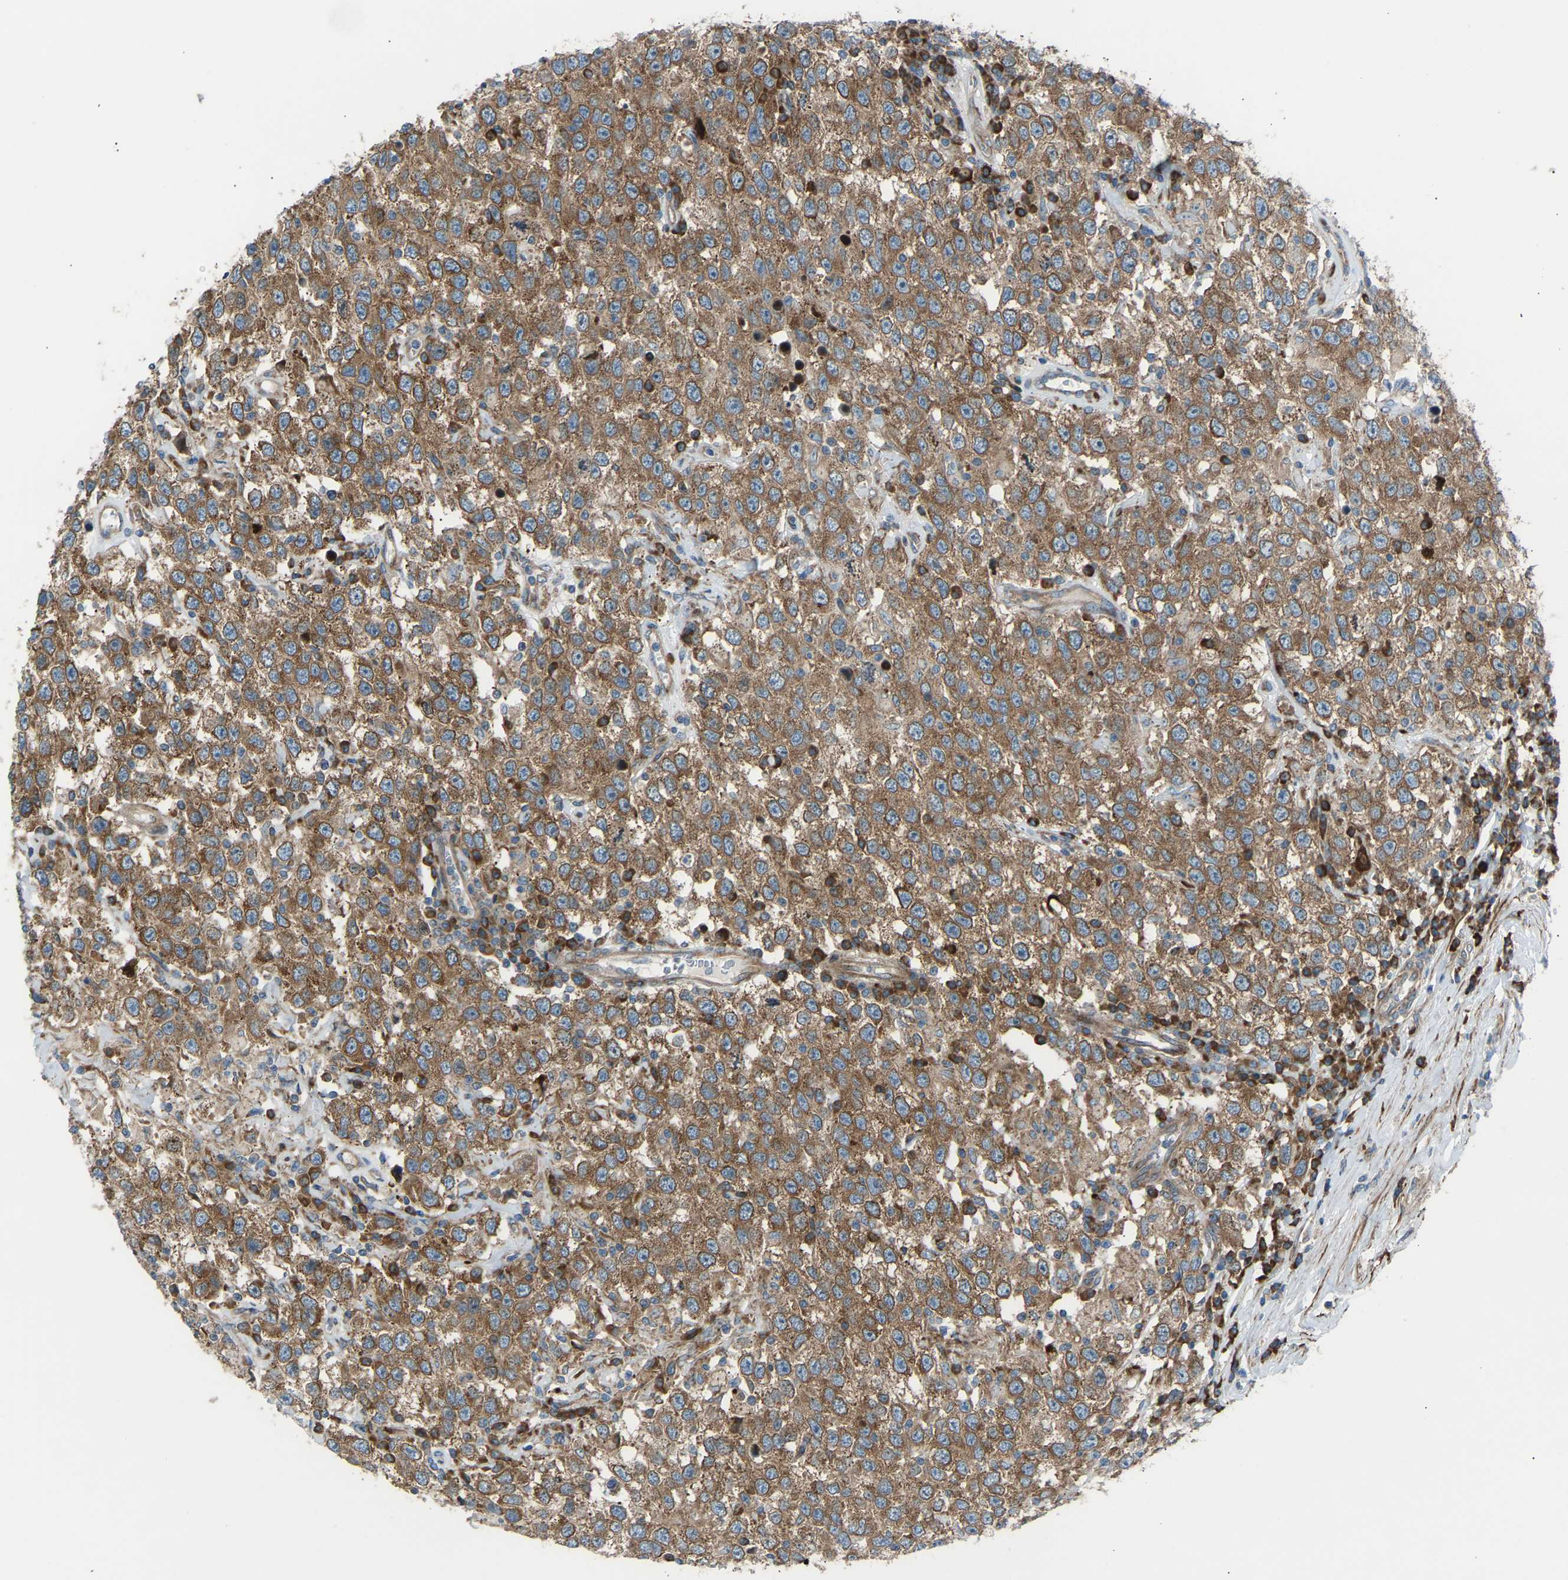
{"staining": {"intensity": "moderate", "quantity": ">75%", "location": "cytoplasmic/membranous"}, "tissue": "testis cancer", "cell_type": "Tumor cells", "image_type": "cancer", "snomed": [{"axis": "morphology", "description": "Seminoma, NOS"}, {"axis": "topography", "description": "Testis"}], "caption": "Seminoma (testis) stained with a brown dye exhibits moderate cytoplasmic/membranous positive expression in approximately >75% of tumor cells.", "gene": "VPS41", "patient": {"sex": "male", "age": 41}}